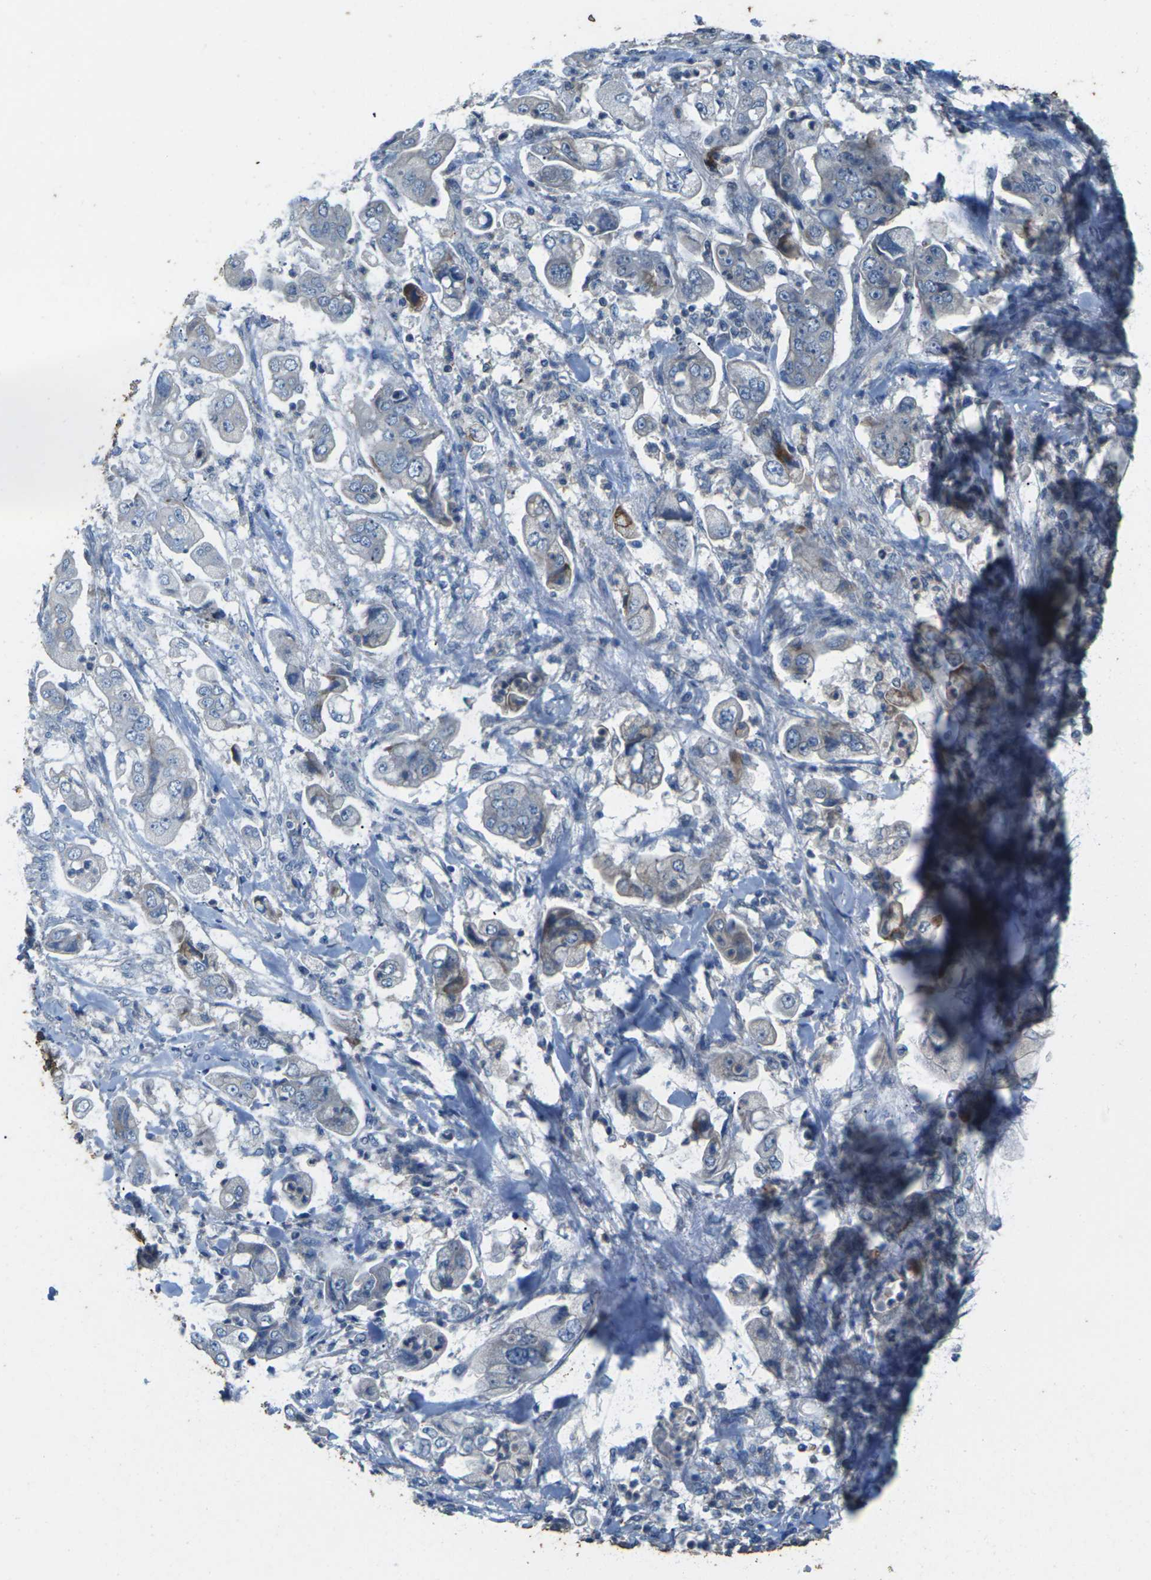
{"staining": {"intensity": "negative", "quantity": "none", "location": "none"}, "tissue": "stomach cancer", "cell_type": "Tumor cells", "image_type": "cancer", "snomed": [{"axis": "morphology", "description": "Adenocarcinoma, NOS"}, {"axis": "topography", "description": "Stomach"}], "caption": "This is an immunohistochemistry image of human stomach cancer (adenocarcinoma). There is no staining in tumor cells.", "gene": "SIGLEC14", "patient": {"sex": "male", "age": 62}}